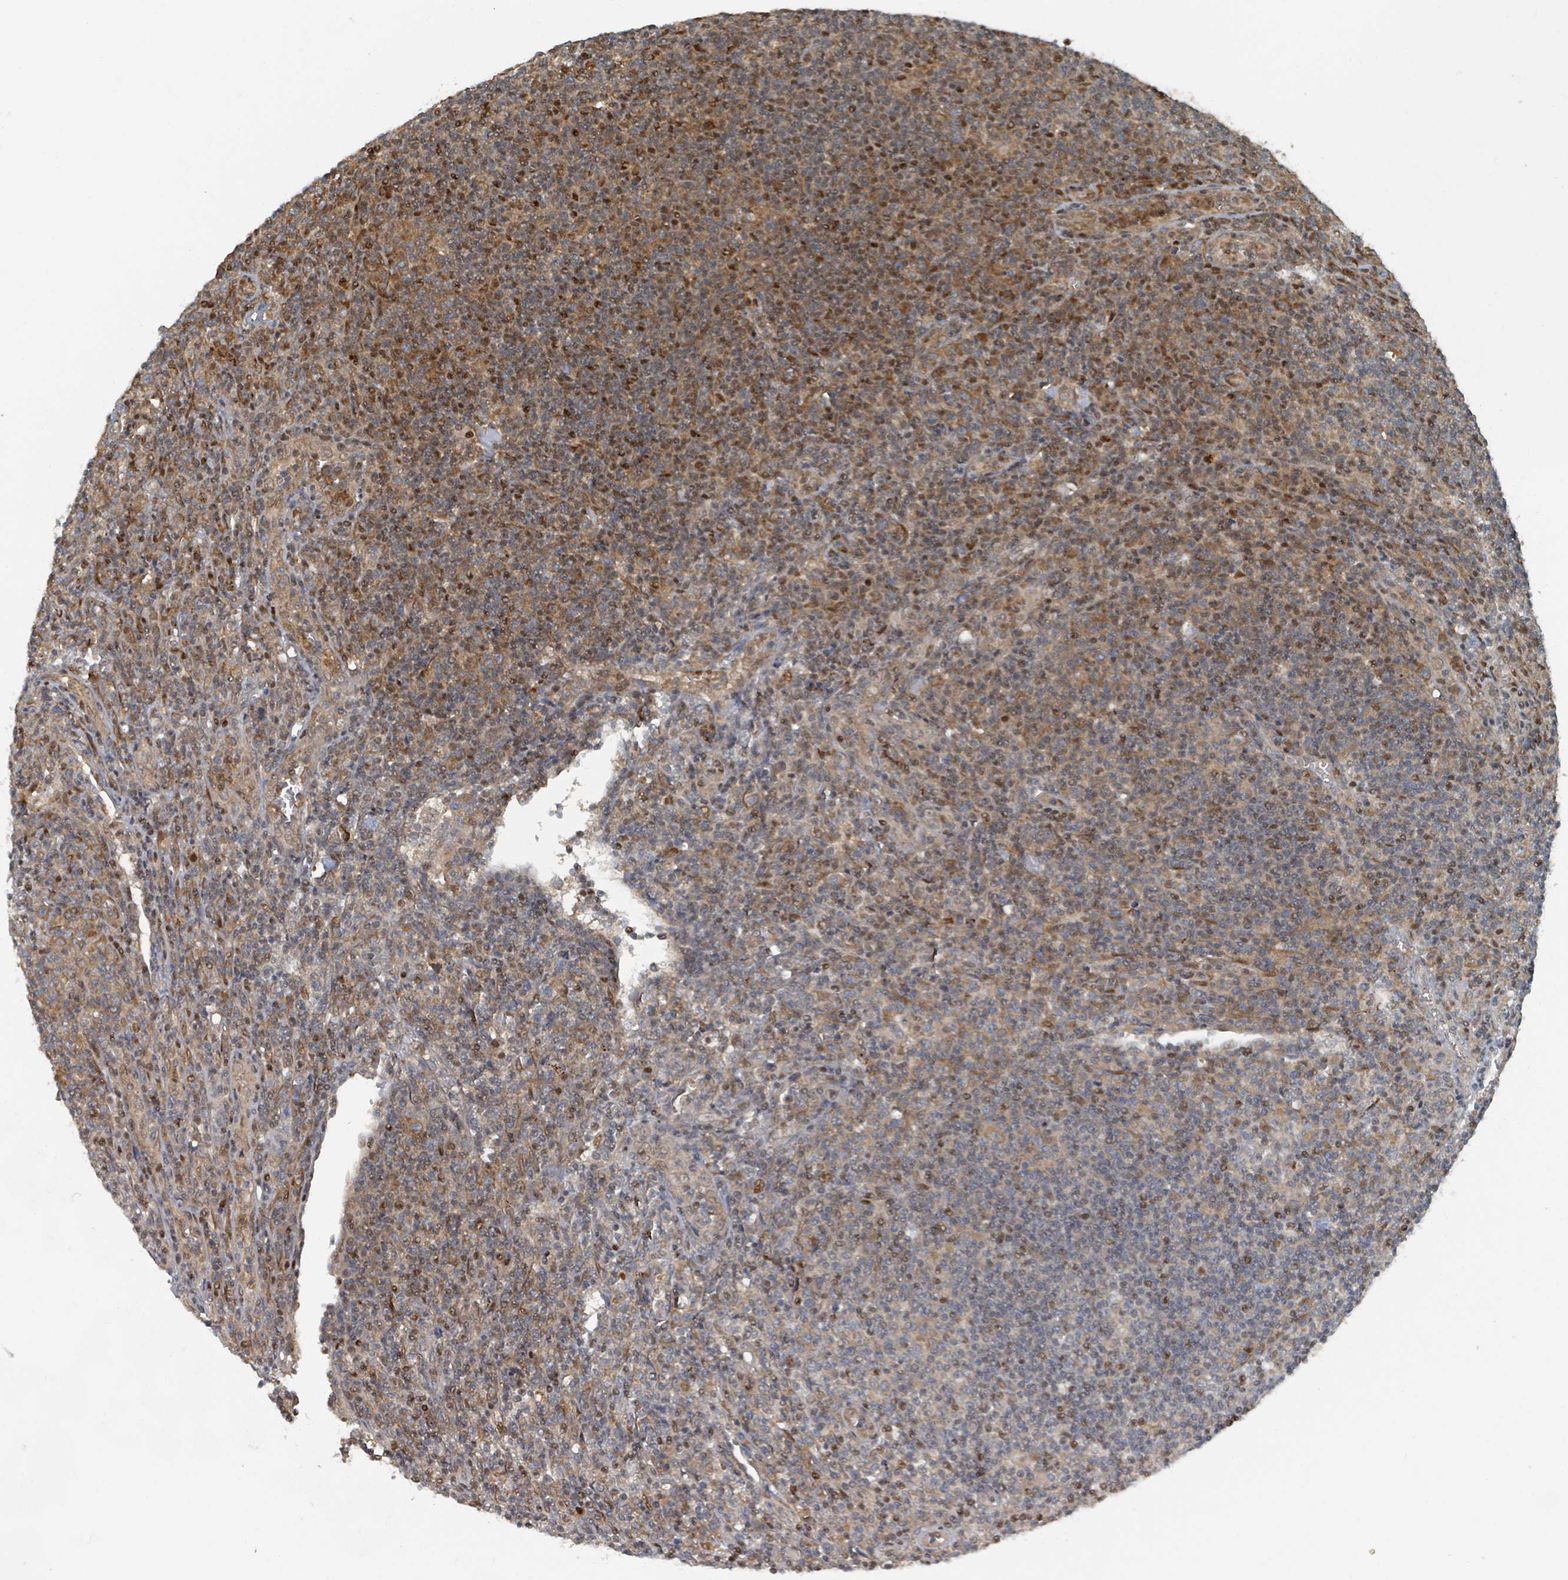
{"staining": {"intensity": "moderate", "quantity": "25%-75%", "location": "cytoplasmic/membranous,nuclear"}, "tissue": "lymphoma", "cell_type": "Tumor cells", "image_type": "cancer", "snomed": [{"axis": "morphology", "description": "Hodgkin's disease, NOS"}, {"axis": "topography", "description": "Lymph node"}], "caption": "Lymphoma stained for a protein reveals moderate cytoplasmic/membranous and nuclear positivity in tumor cells.", "gene": "RHPN2", "patient": {"sex": "male", "age": 83}}